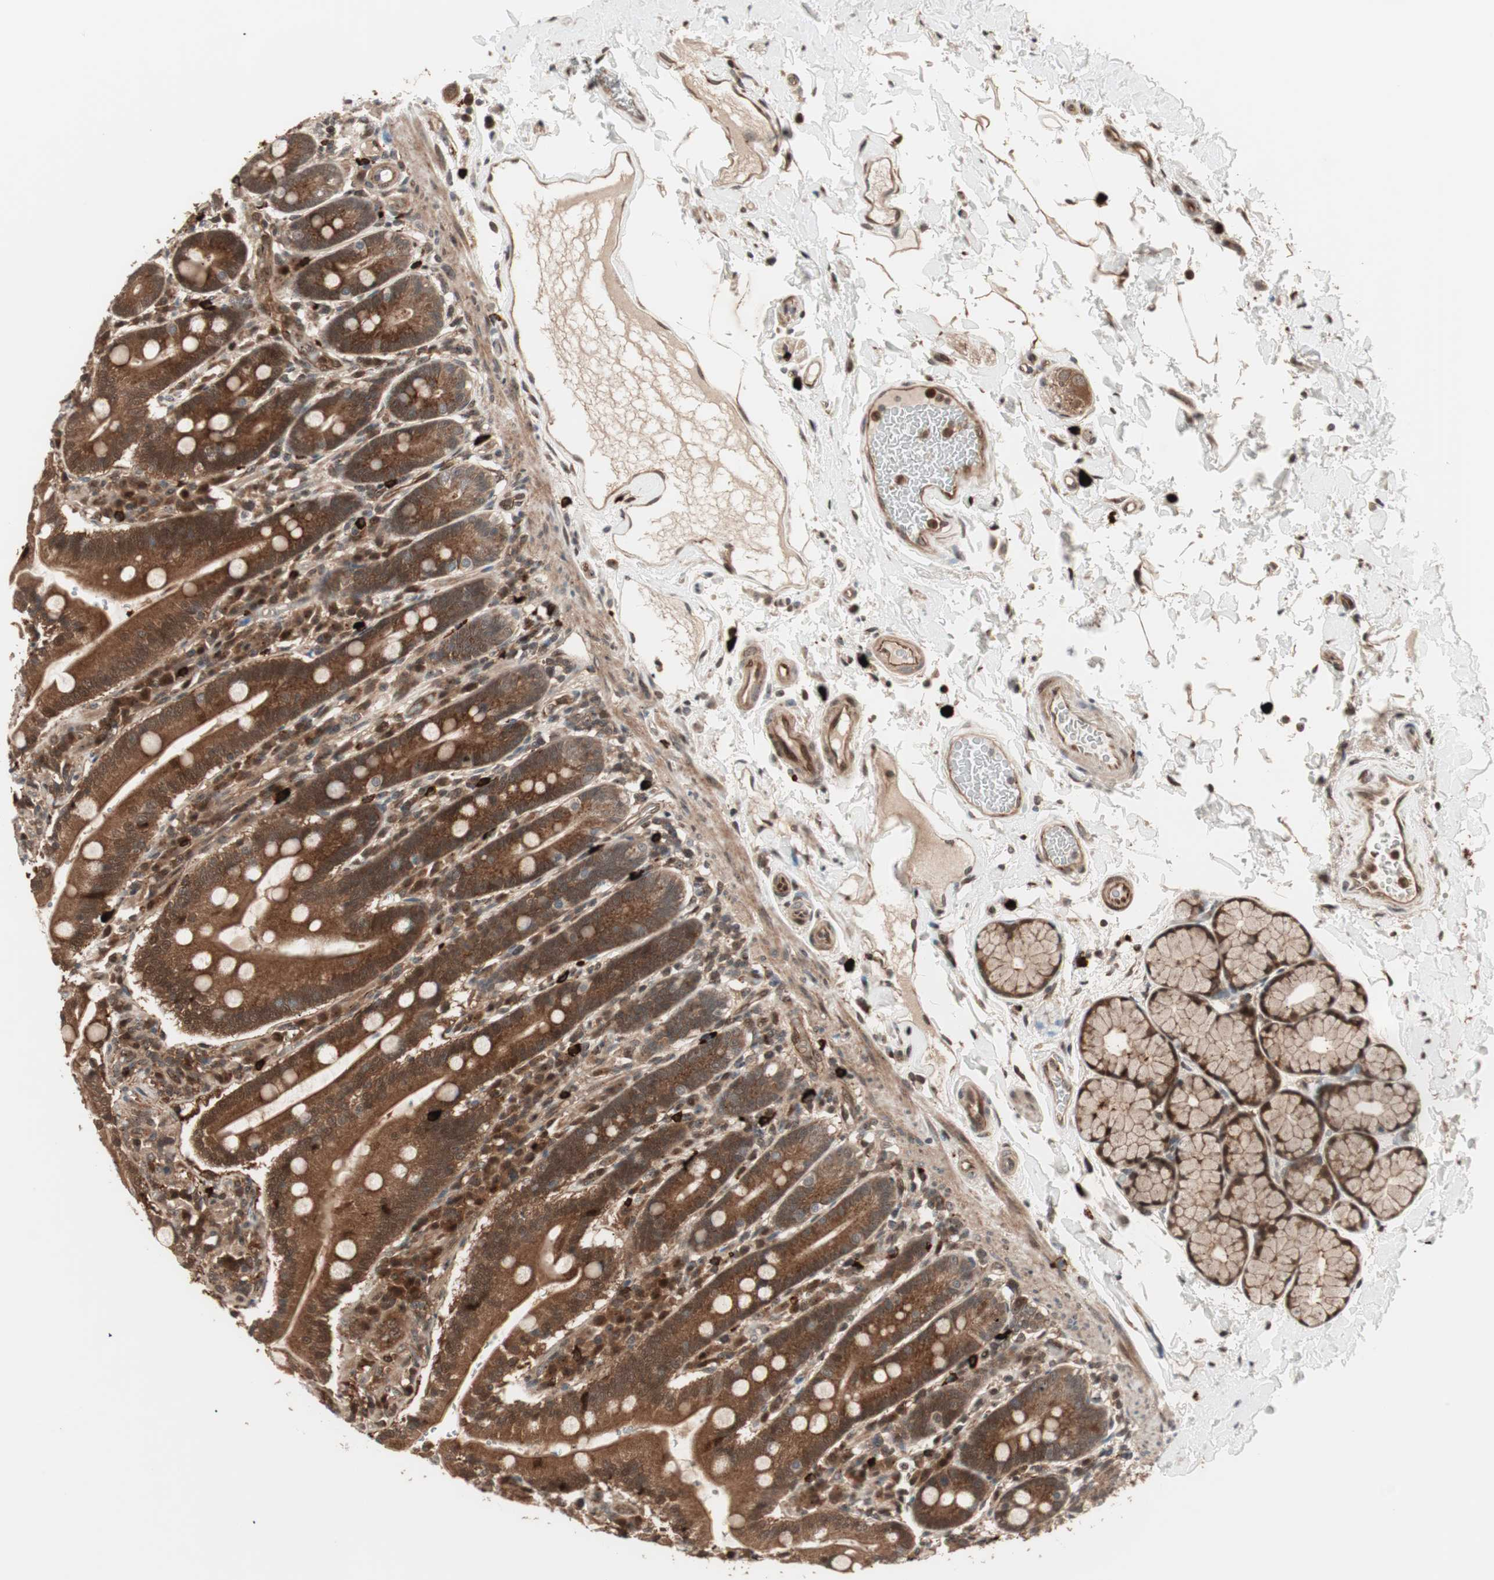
{"staining": {"intensity": "strong", "quantity": ">75%", "location": "cytoplasmic/membranous,nuclear"}, "tissue": "duodenum", "cell_type": "Glandular cells", "image_type": "normal", "snomed": [{"axis": "morphology", "description": "Normal tissue, NOS"}, {"axis": "topography", "description": "Small intestine, NOS"}], "caption": "Human duodenum stained for a protein (brown) exhibits strong cytoplasmic/membranous,nuclear positive expression in approximately >75% of glandular cells.", "gene": "PRKG2", "patient": {"sex": "female", "age": 71}}